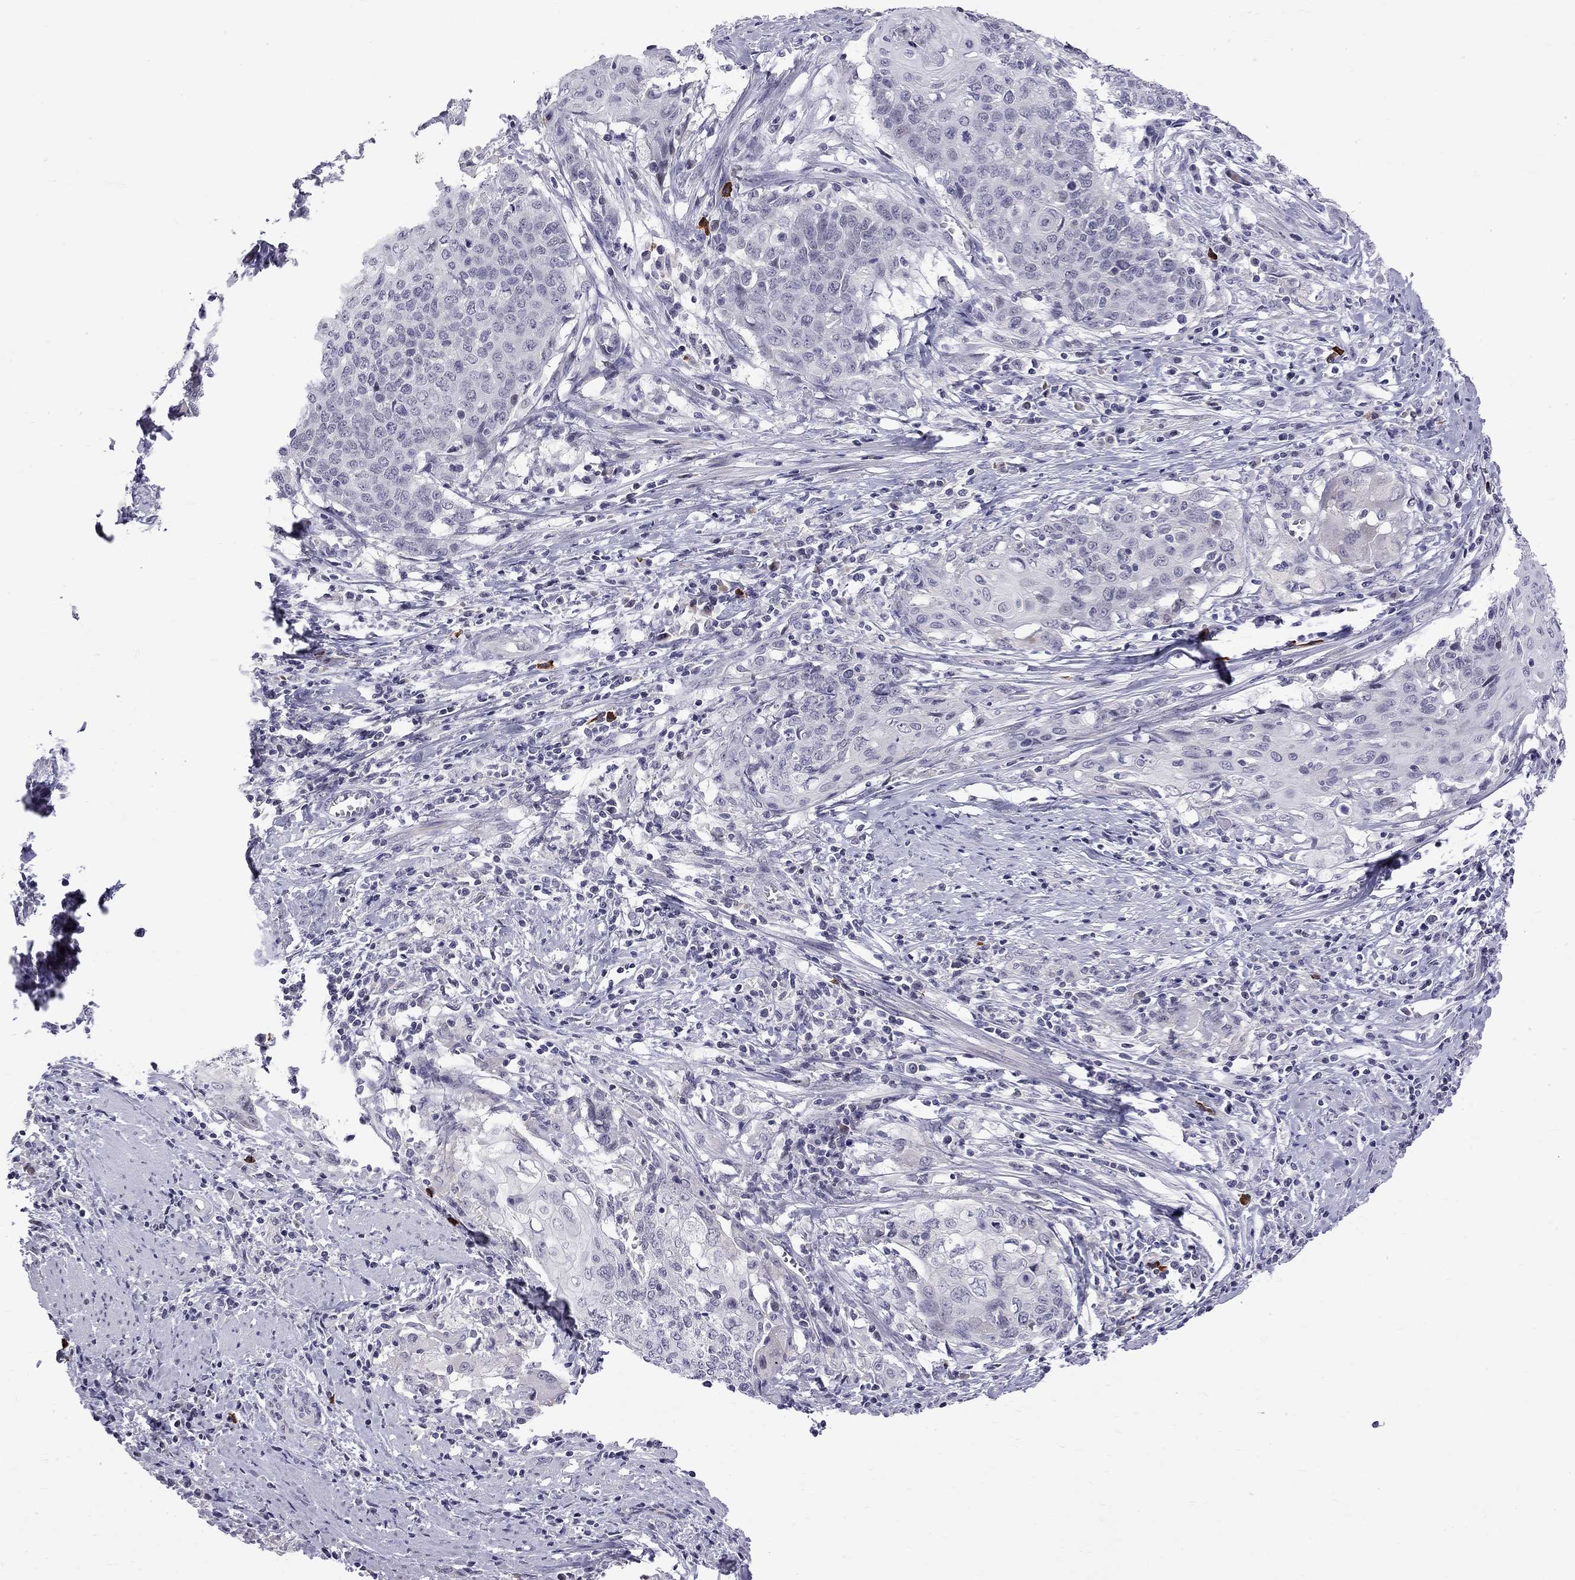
{"staining": {"intensity": "negative", "quantity": "none", "location": "none"}, "tissue": "cervical cancer", "cell_type": "Tumor cells", "image_type": "cancer", "snomed": [{"axis": "morphology", "description": "Squamous cell carcinoma, NOS"}, {"axis": "topography", "description": "Cervix"}], "caption": "Histopathology image shows no significant protein positivity in tumor cells of cervical cancer (squamous cell carcinoma). Nuclei are stained in blue.", "gene": "RTL9", "patient": {"sex": "female", "age": 39}}